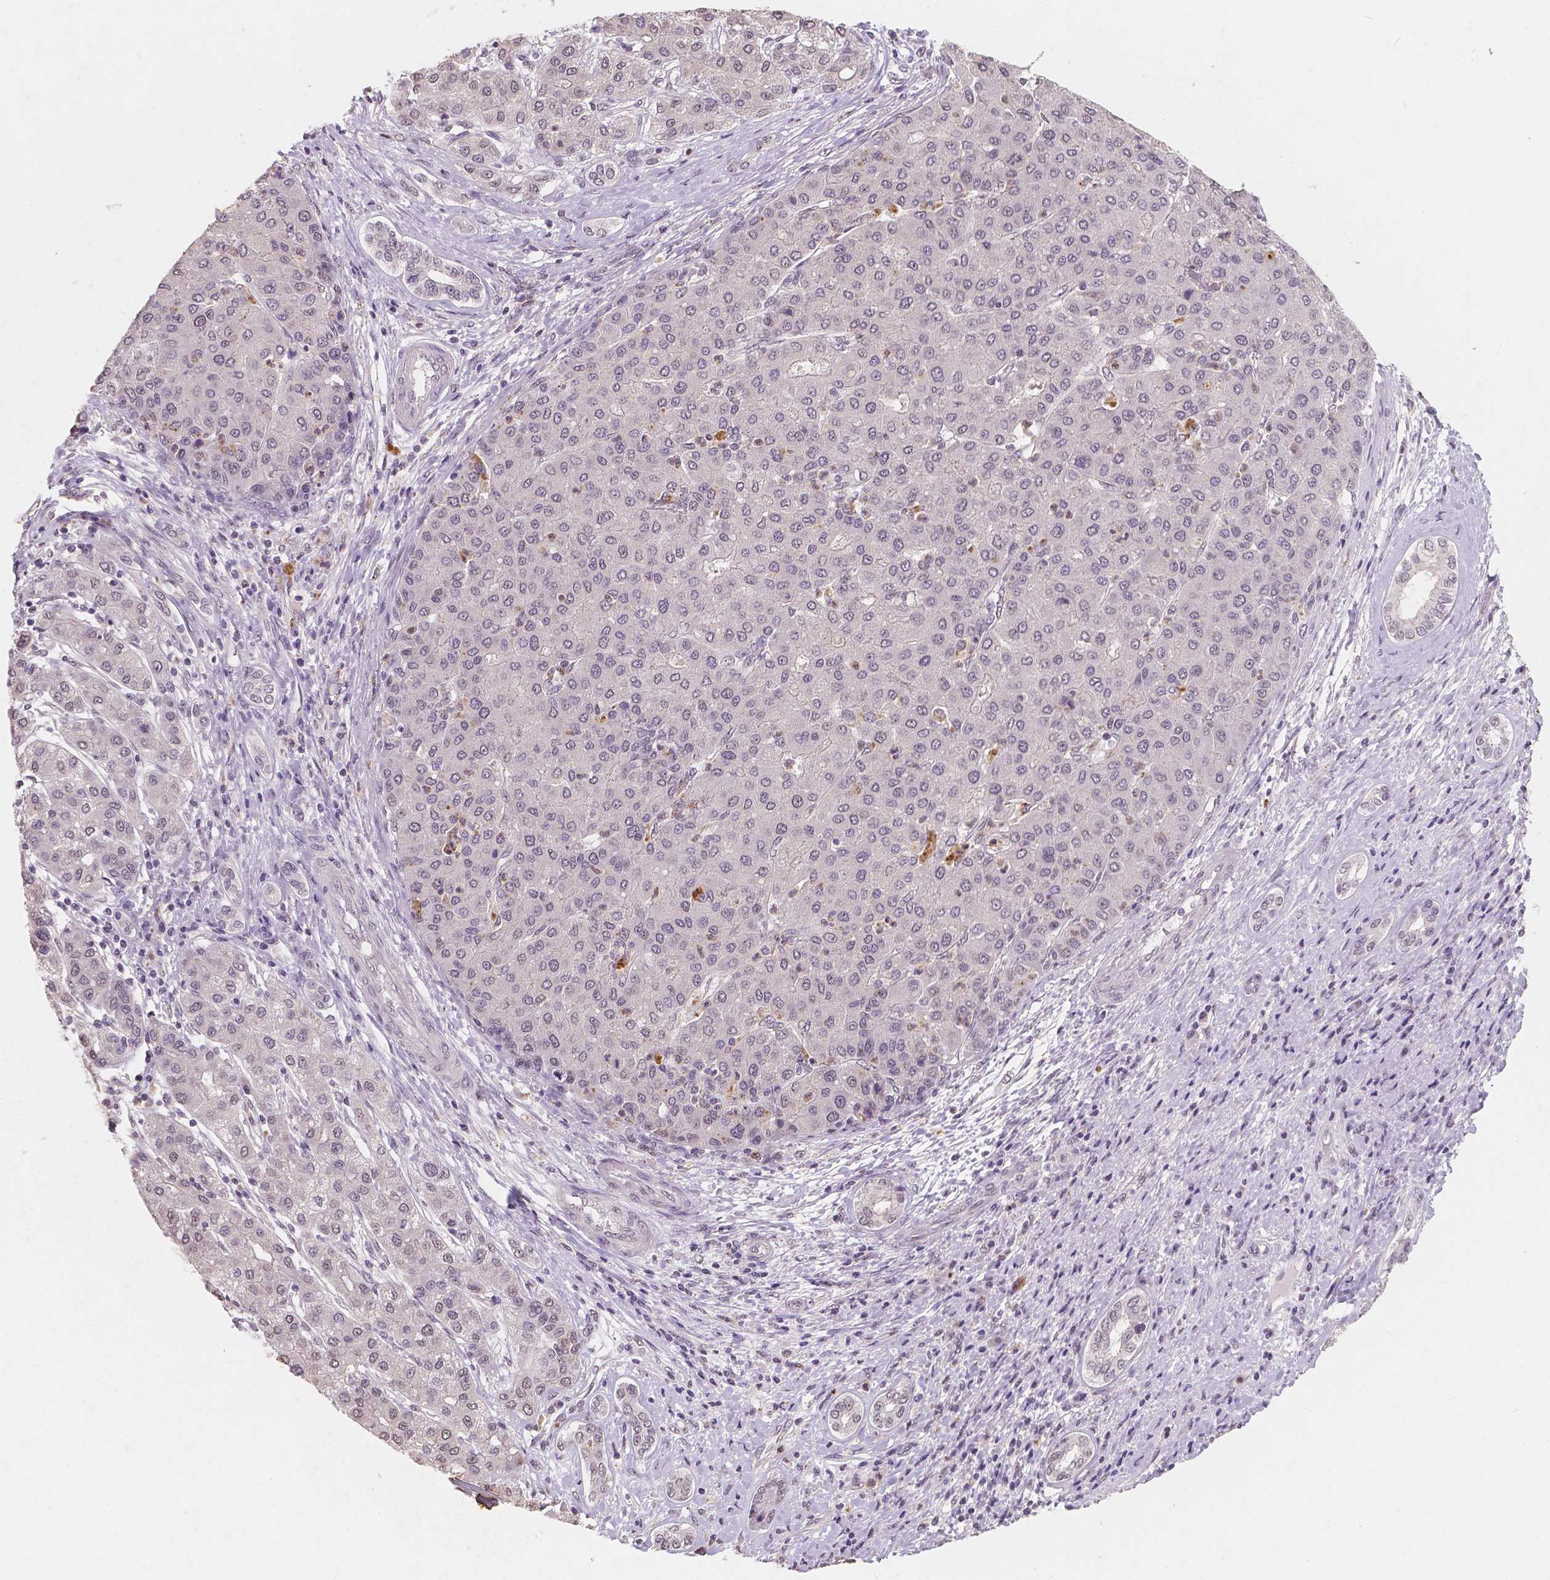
{"staining": {"intensity": "negative", "quantity": "none", "location": "none"}, "tissue": "liver cancer", "cell_type": "Tumor cells", "image_type": "cancer", "snomed": [{"axis": "morphology", "description": "Carcinoma, Hepatocellular, NOS"}, {"axis": "topography", "description": "Liver"}], "caption": "Immunohistochemistry (IHC) of human liver hepatocellular carcinoma shows no positivity in tumor cells.", "gene": "NOLC1", "patient": {"sex": "male", "age": 65}}